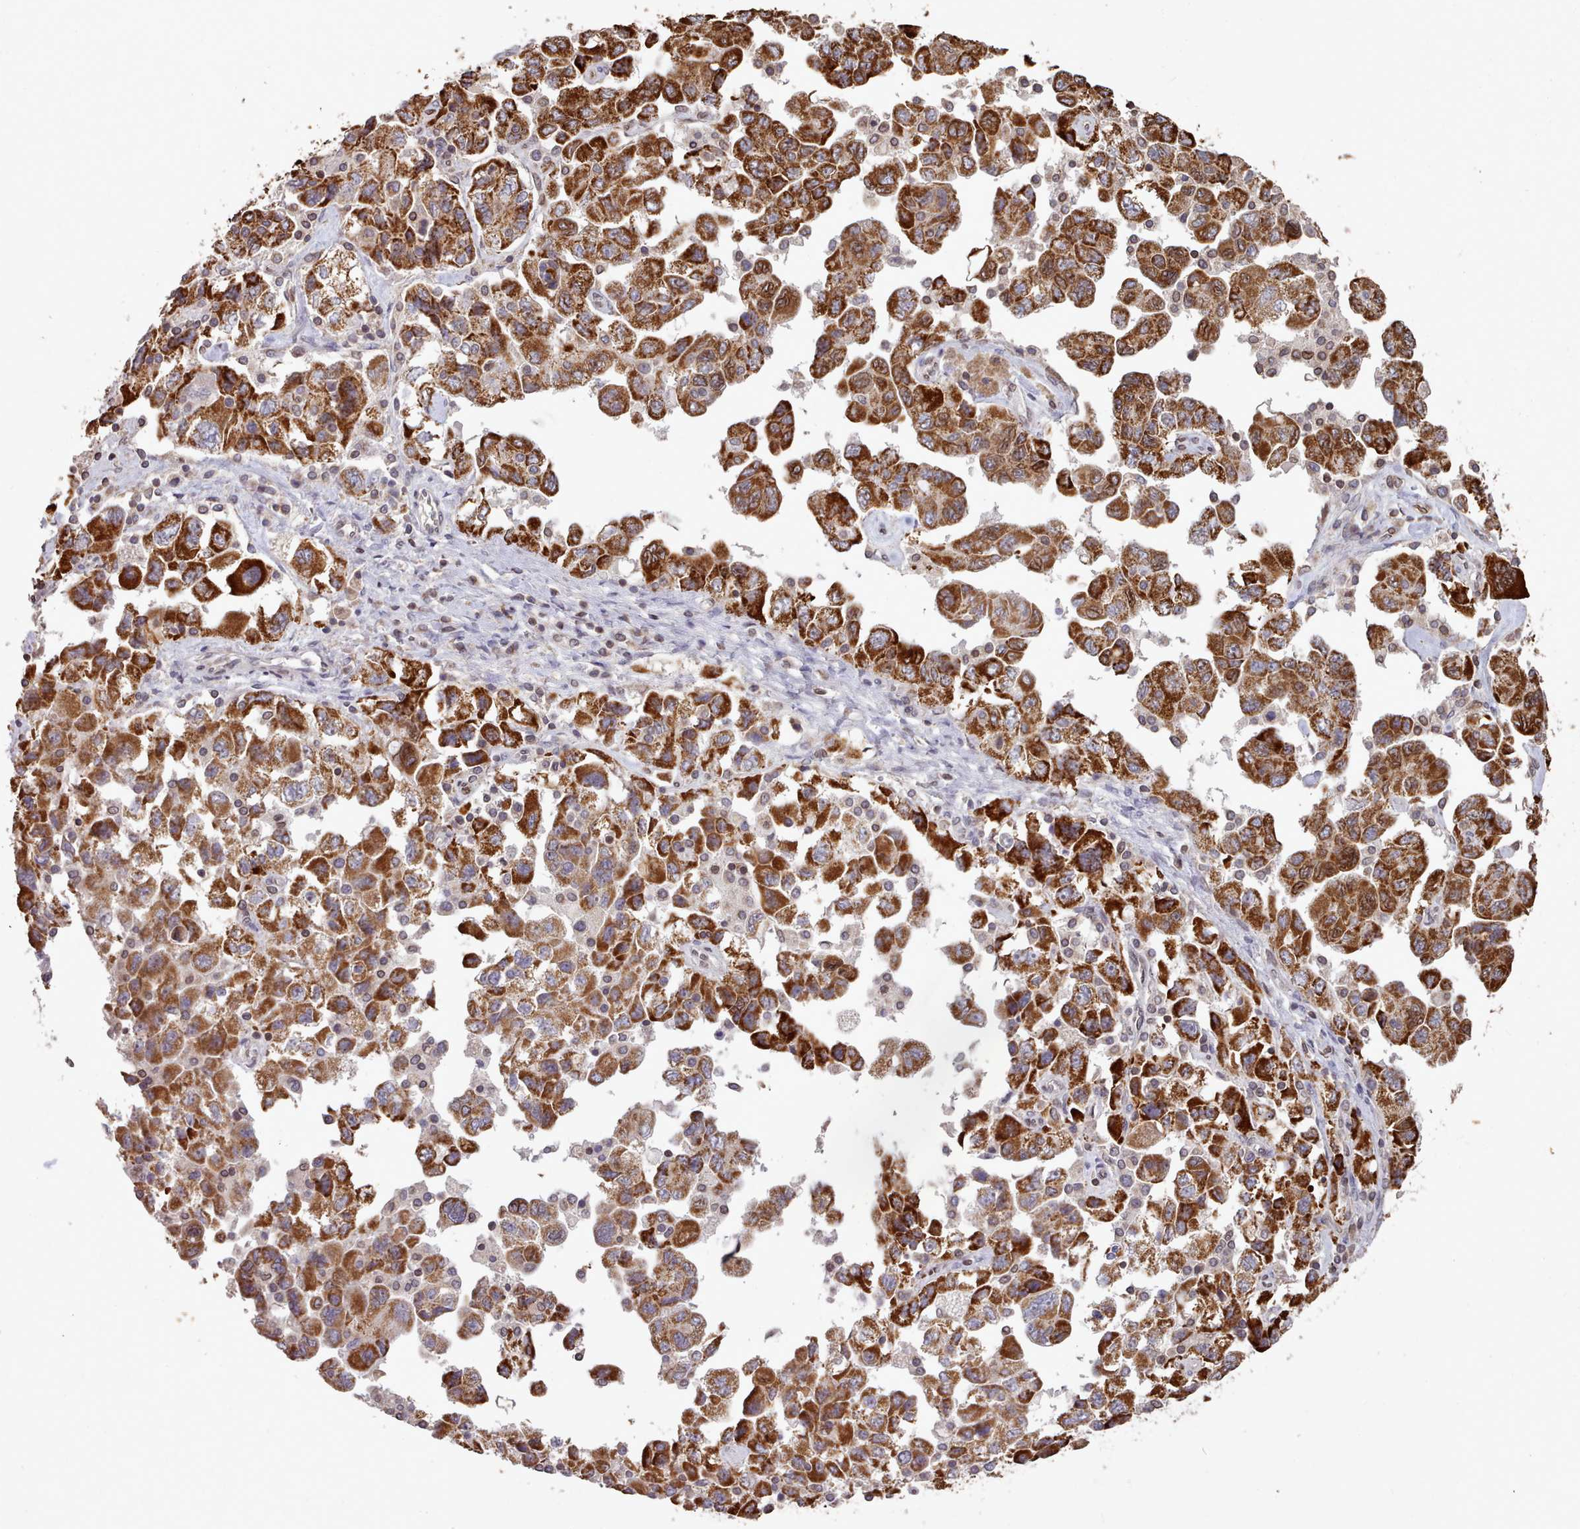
{"staining": {"intensity": "strong", "quantity": ">75%", "location": "cytoplasmic/membranous"}, "tissue": "ovarian cancer", "cell_type": "Tumor cells", "image_type": "cancer", "snomed": [{"axis": "morphology", "description": "Carcinoma, NOS"}, {"axis": "morphology", "description": "Cystadenocarcinoma, serous, NOS"}, {"axis": "topography", "description": "Ovary"}], "caption": "Immunohistochemistry of ovarian cancer (serous cystadenocarcinoma) shows high levels of strong cytoplasmic/membranous expression in about >75% of tumor cells. (DAB IHC with brightfield microscopy, high magnification).", "gene": "TOR1AIP1", "patient": {"sex": "female", "age": 69}}